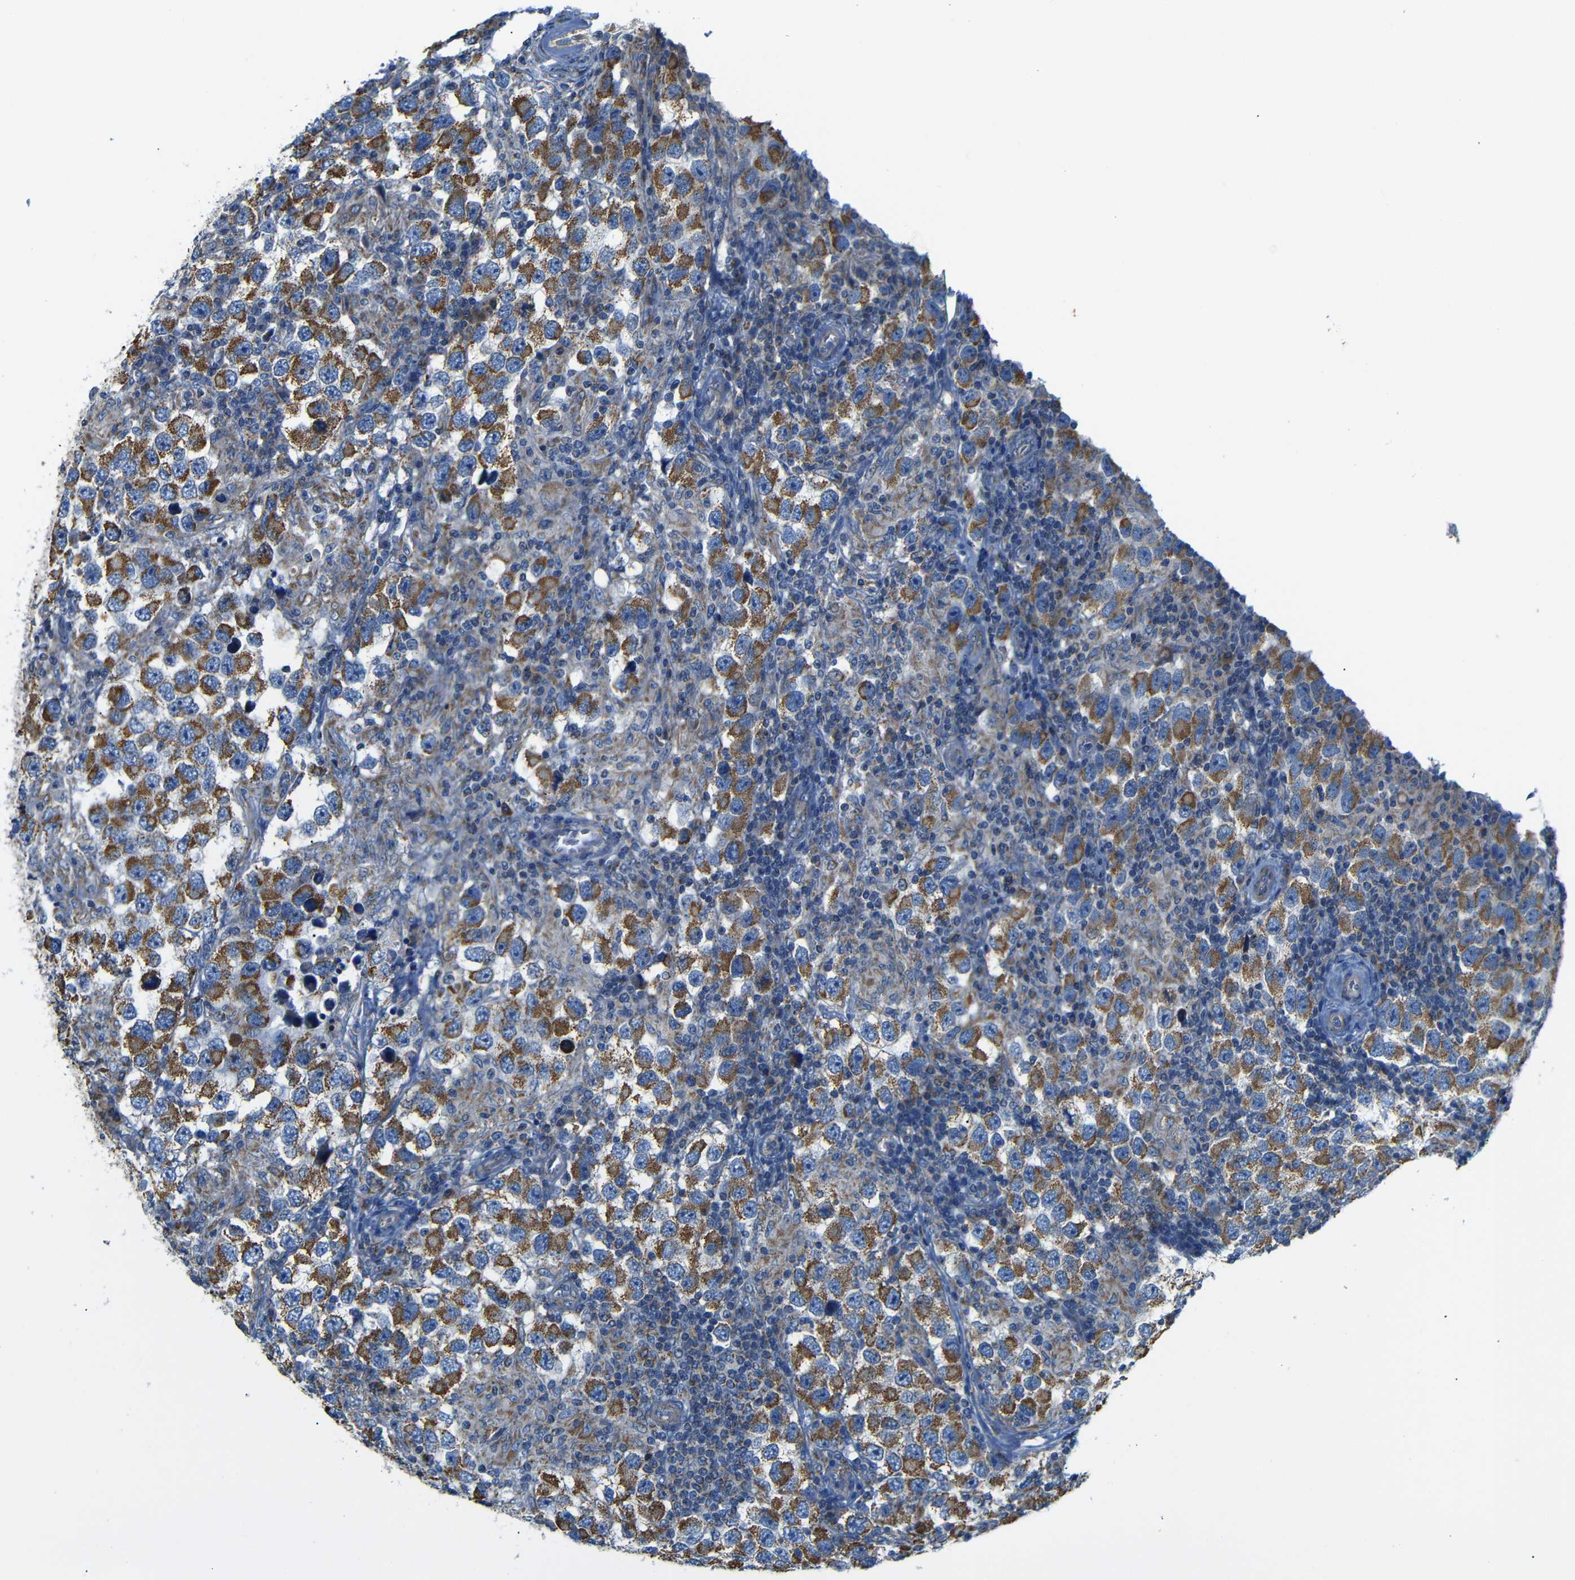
{"staining": {"intensity": "moderate", "quantity": ">75%", "location": "cytoplasmic/membranous"}, "tissue": "testis cancer", "cell_type": "Tumor cells", "image_type": "cancer", "snomed": [{"axis": "morphology", "description": "Carcinoma, Embryonal, NOS"}, {"axis": "topography", "description": "Testis"}], "caption": "There is medium levels of moderate cytoplasmic/membranous positivity in tumor cells of testis embryonal carcinoma, as demonstrated by immunohistochemical staining (brown color).", "gene": "FAM171B", "patient": {"sex": "male", "age": 21}}